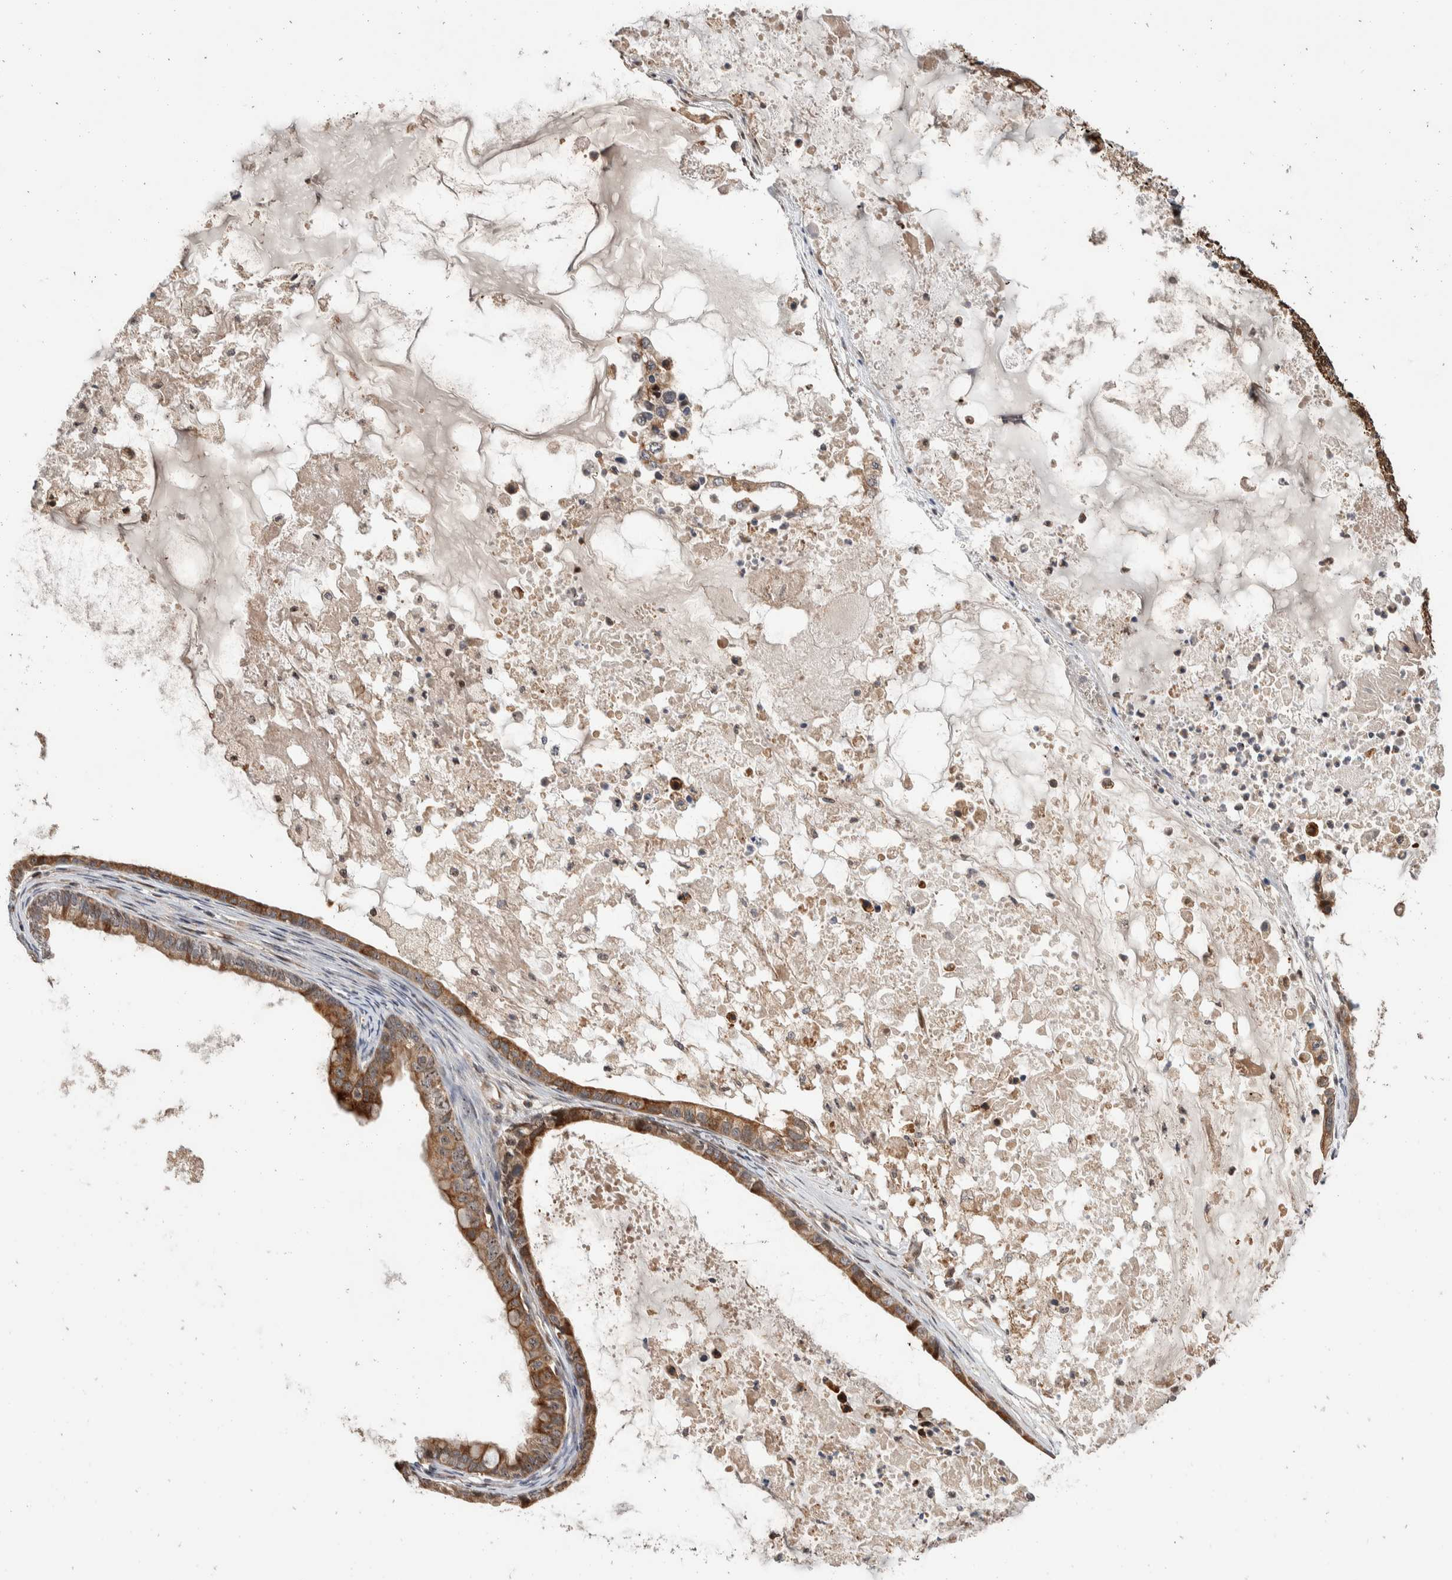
{"staining": {"intensity": "moderate", "quantity": ">75%", "location": "cytoplasmic/membranous"}, "tissue": "ovarian cancer", "cell_type": "Tumor cells", "image_type": "cancer", "snomed": [{"axis": "morphology", "description": "Cystadenocarcinoma, mucinous, NOS"}, {"axis": "topography", "description": "Ovary"}], "caption": "Immunohistochemical staining of human ovarian cancer (mucinous cystadenocarcinoma) exhibits moderate cytoplasmic/membranous protein positivity in approximately >75% of tumor cells. Nuclei are stained in blue.", "gene": "ABHD11", "patient": {"sex": "female", "age": 80}}